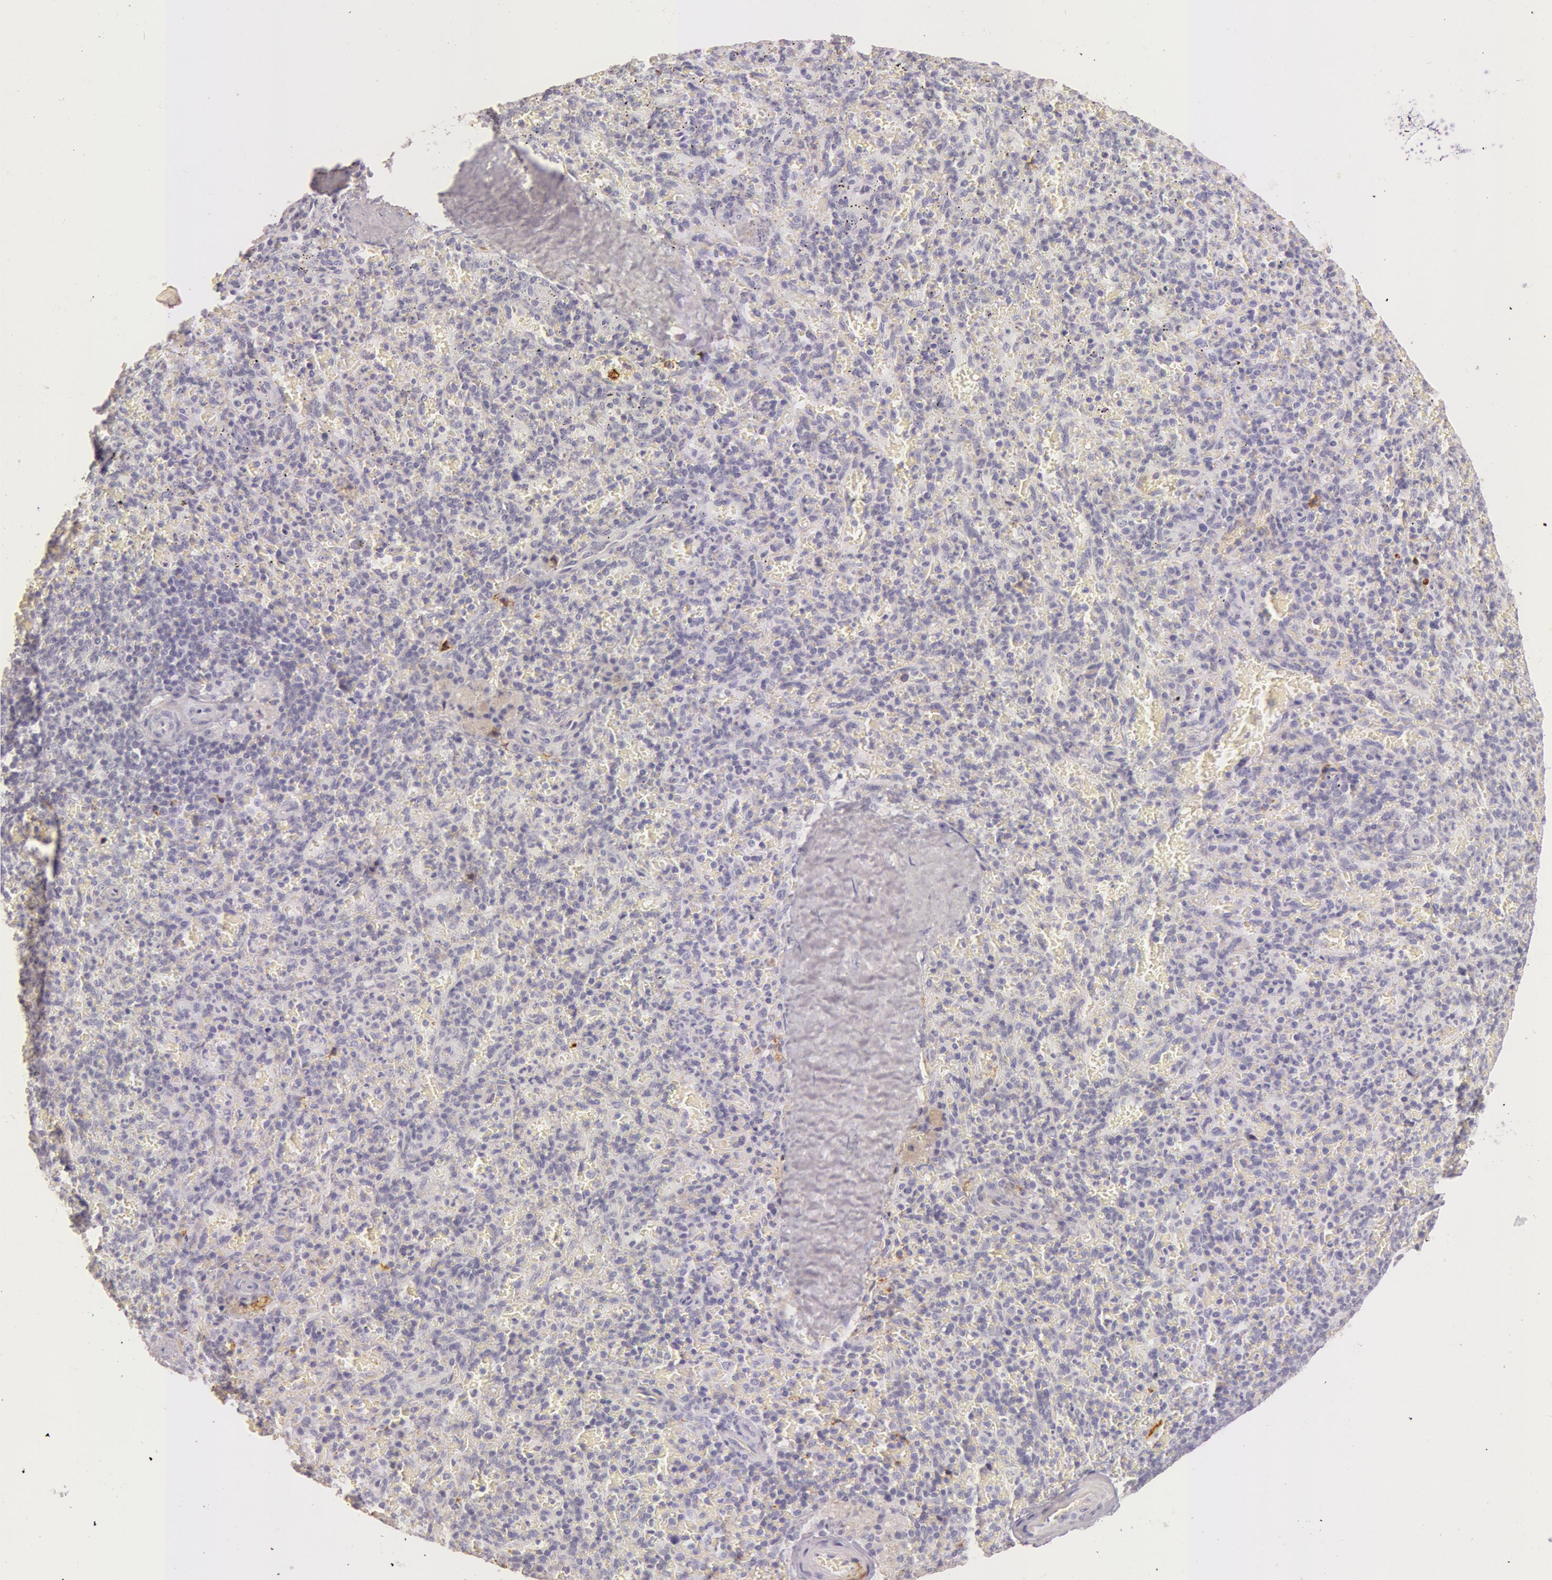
{"staining": {"intensity": "negative", "quantity": "none", "location": "none"}, "tissue": "spleen", "cell_type": "Cells in red pulp", "image_type": "normal", "snomed": [{"axis": "morphology", "description": "Normal tissue, NOS"}, {"axis": "topography", "description": "Spleen"}], "caption": "Cells in red pulp show no significant expression in normal spleen.", "gene": "C4BPA", "patient": {"sex": "female", "age": 50}}